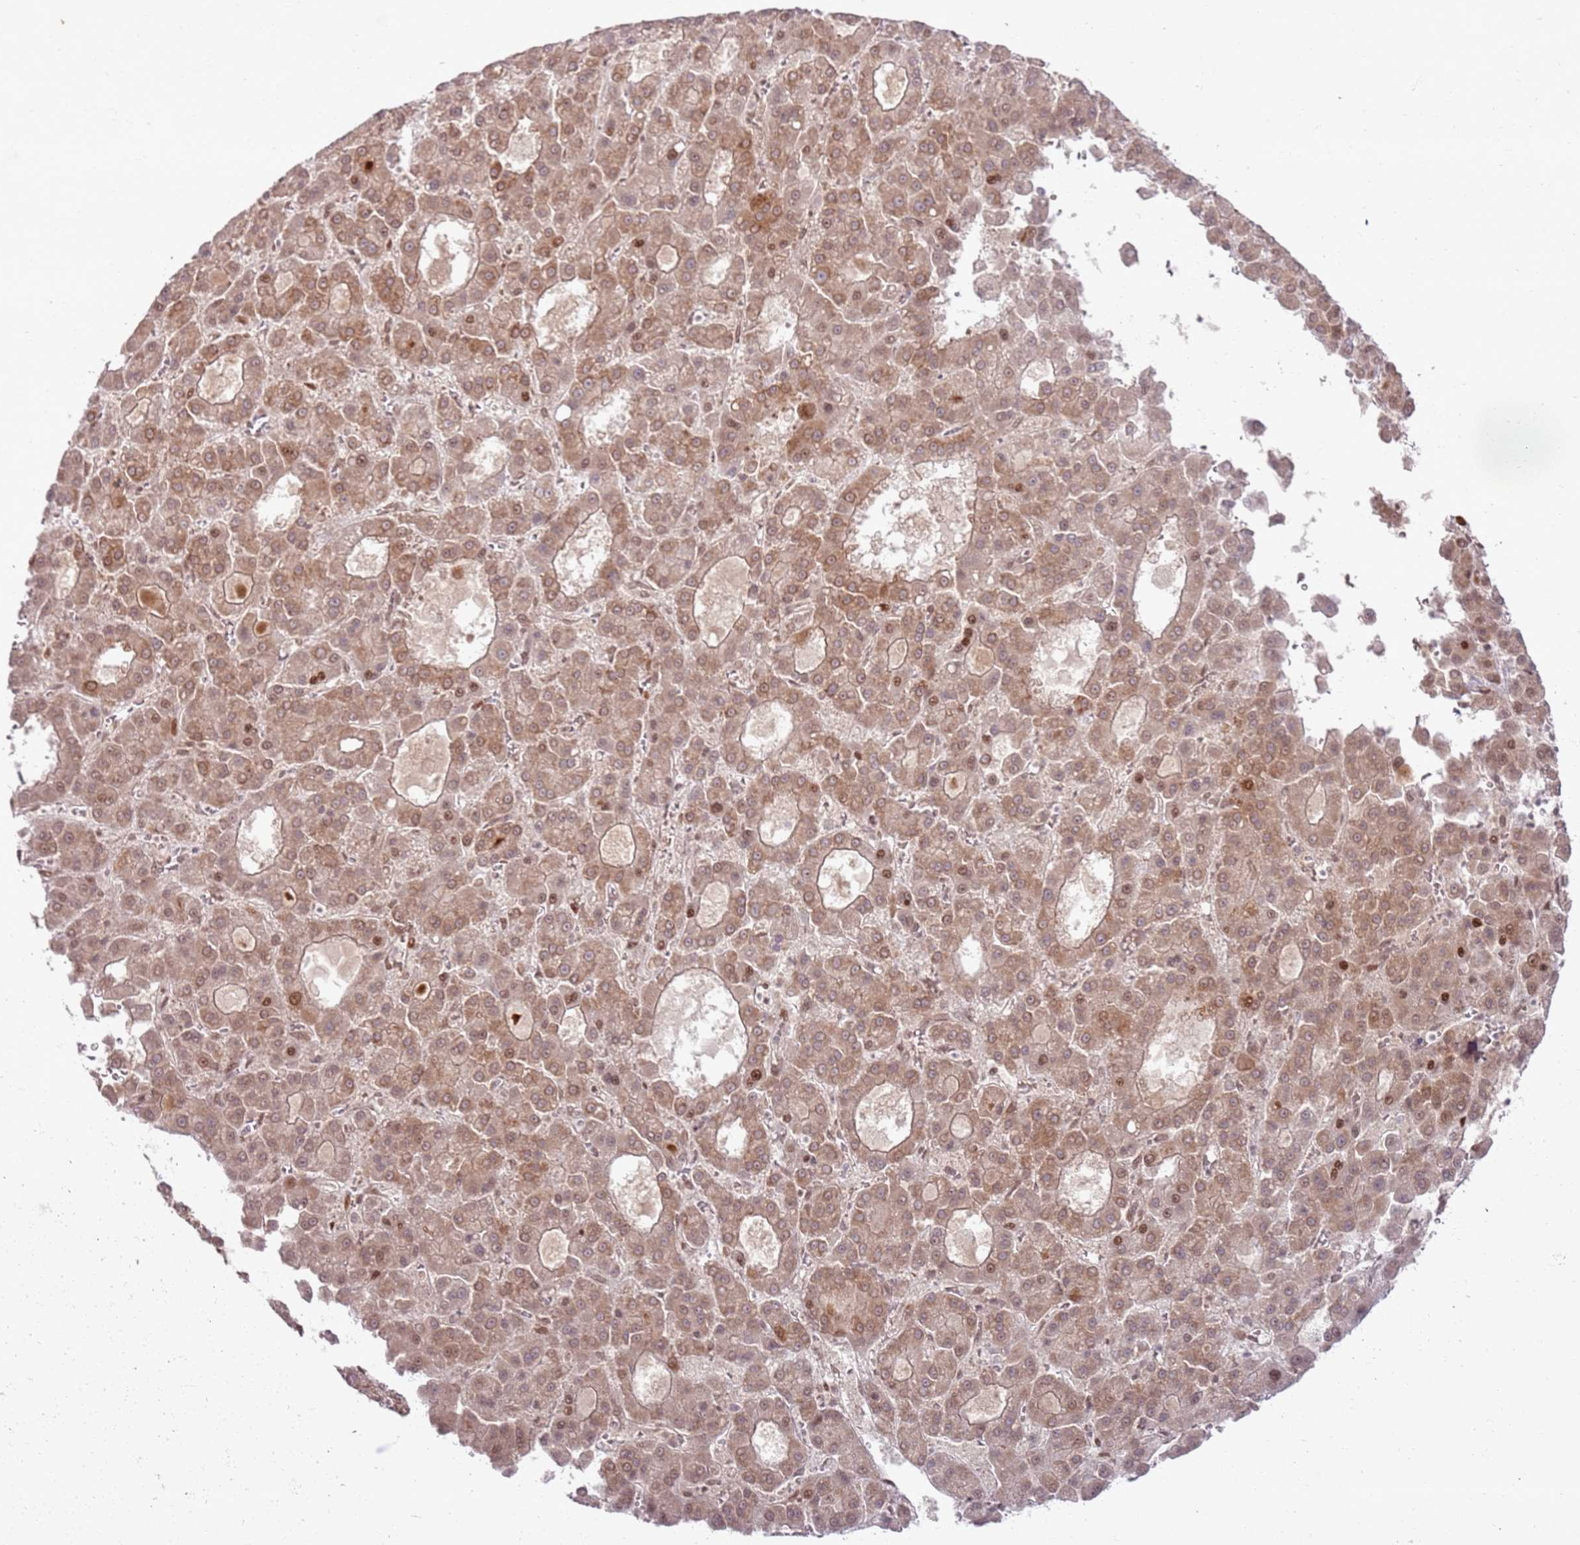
{"staining": {"intensity": "moderate", "quantity": ">75%", "location": "cytoplasmic/membranous,nuclear"}, "tissue": "liver cancer", "cell_type": "Tumor cells", "image_type": "cancer", "snomed": [{"axis": "morphology", "description": "Carcinoma, Hepatocellular, NOS"}, {"axis": "topography", "description": "Liver"}], "caption": "A brown stain shows moderate cytoplasmic/membranous and nuclear positivity of a protein in hepatocellular carcinoma (liver) tumor cells. The protein is shown in brown color, while the nuclei are stained blue.", "gene": "KLHL36", "patient": {"sex": "male", "age": 70}}